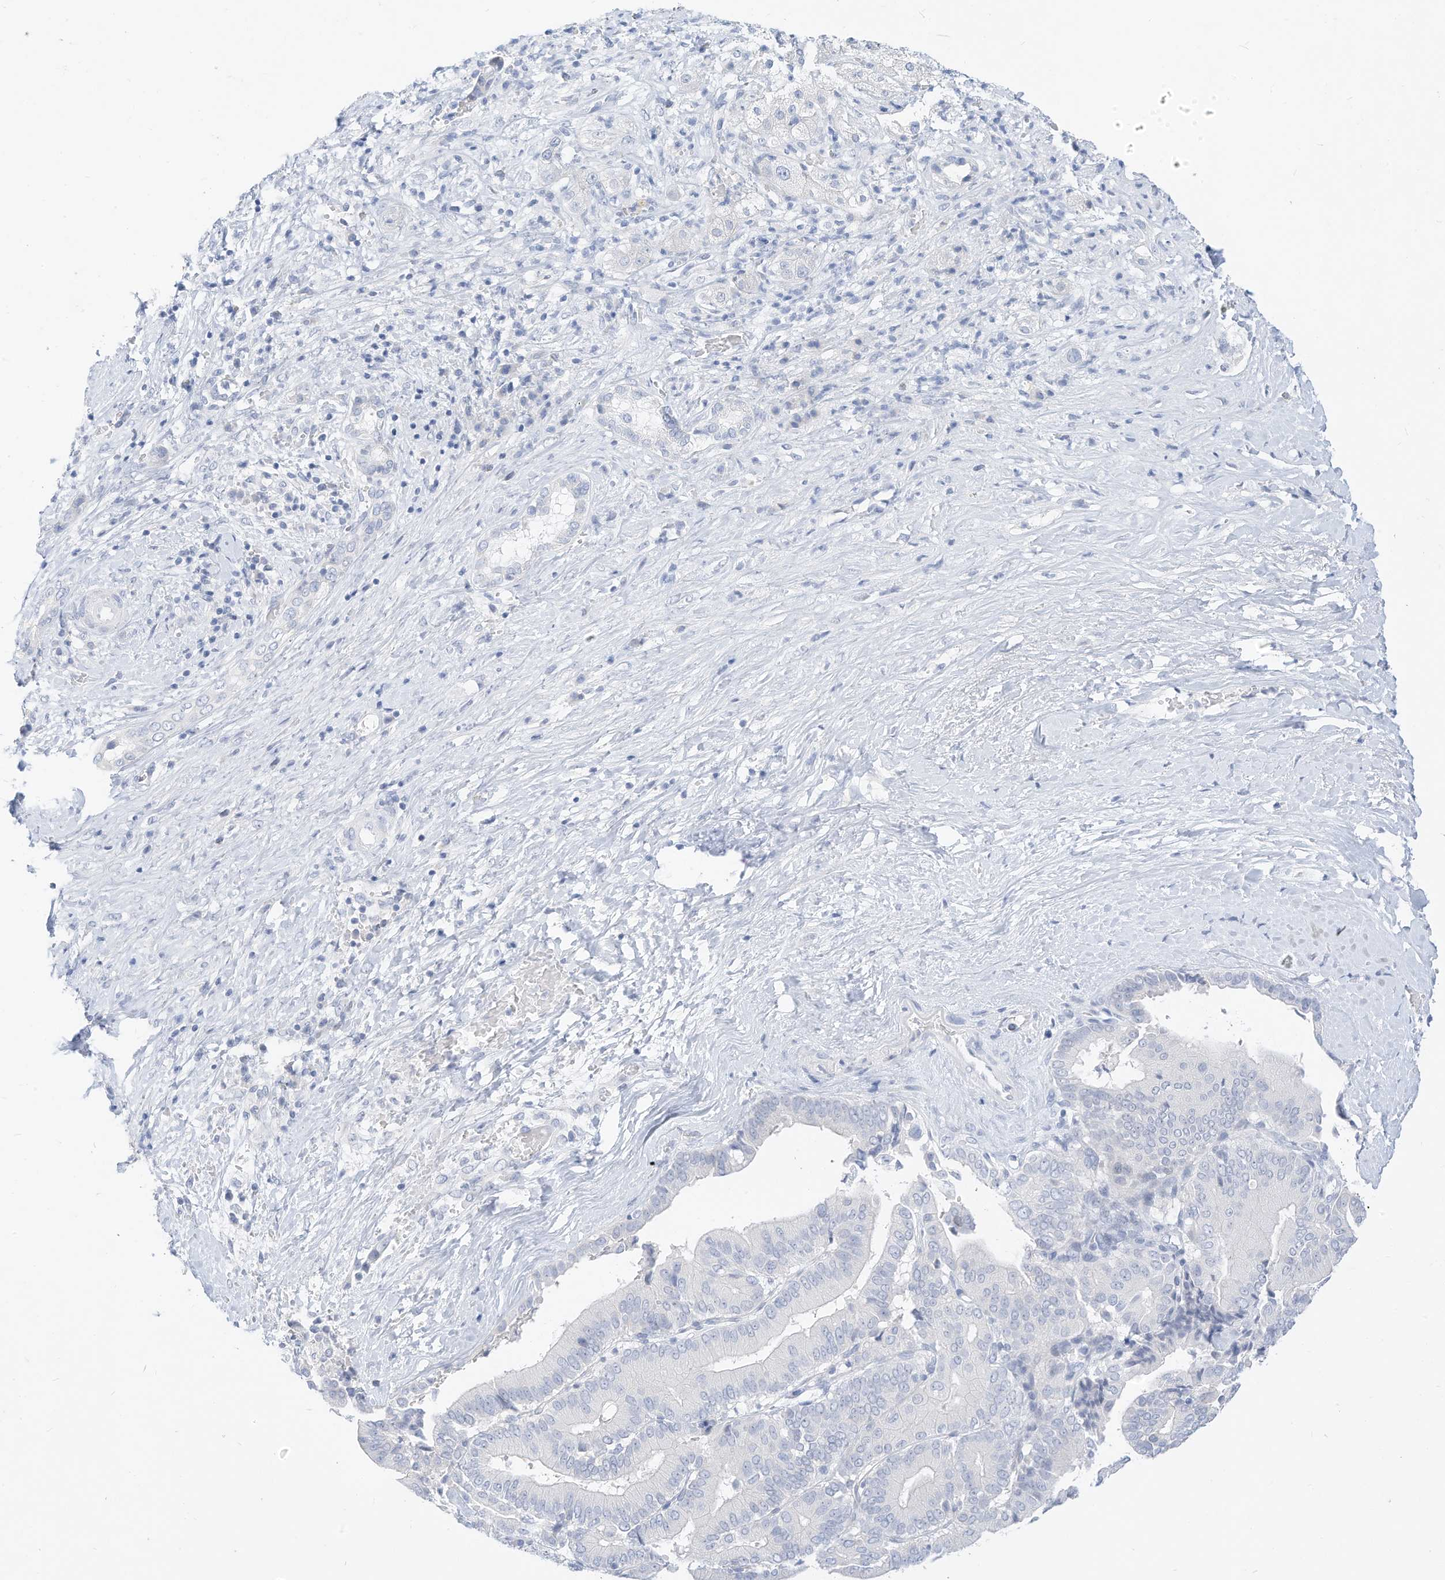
{"staining": {"intensity": "negative", "quantity": "none", "location": "none"}, "tissue": "liver cancer", "cell_type": "Tumor cells", "image_type": "cancer", "snomed": [{"axis": "morphology", "description": "Cholangiocarcinoma"}, {"axis": "topography", "description": "Liver"}], "caption": "Human liver cholangiocarcinoma stained for a protein using IHC exhibits no staining in tumor cells.", "gene": "SPOCD1", "patient": {"sex": "female", "age": 75}}